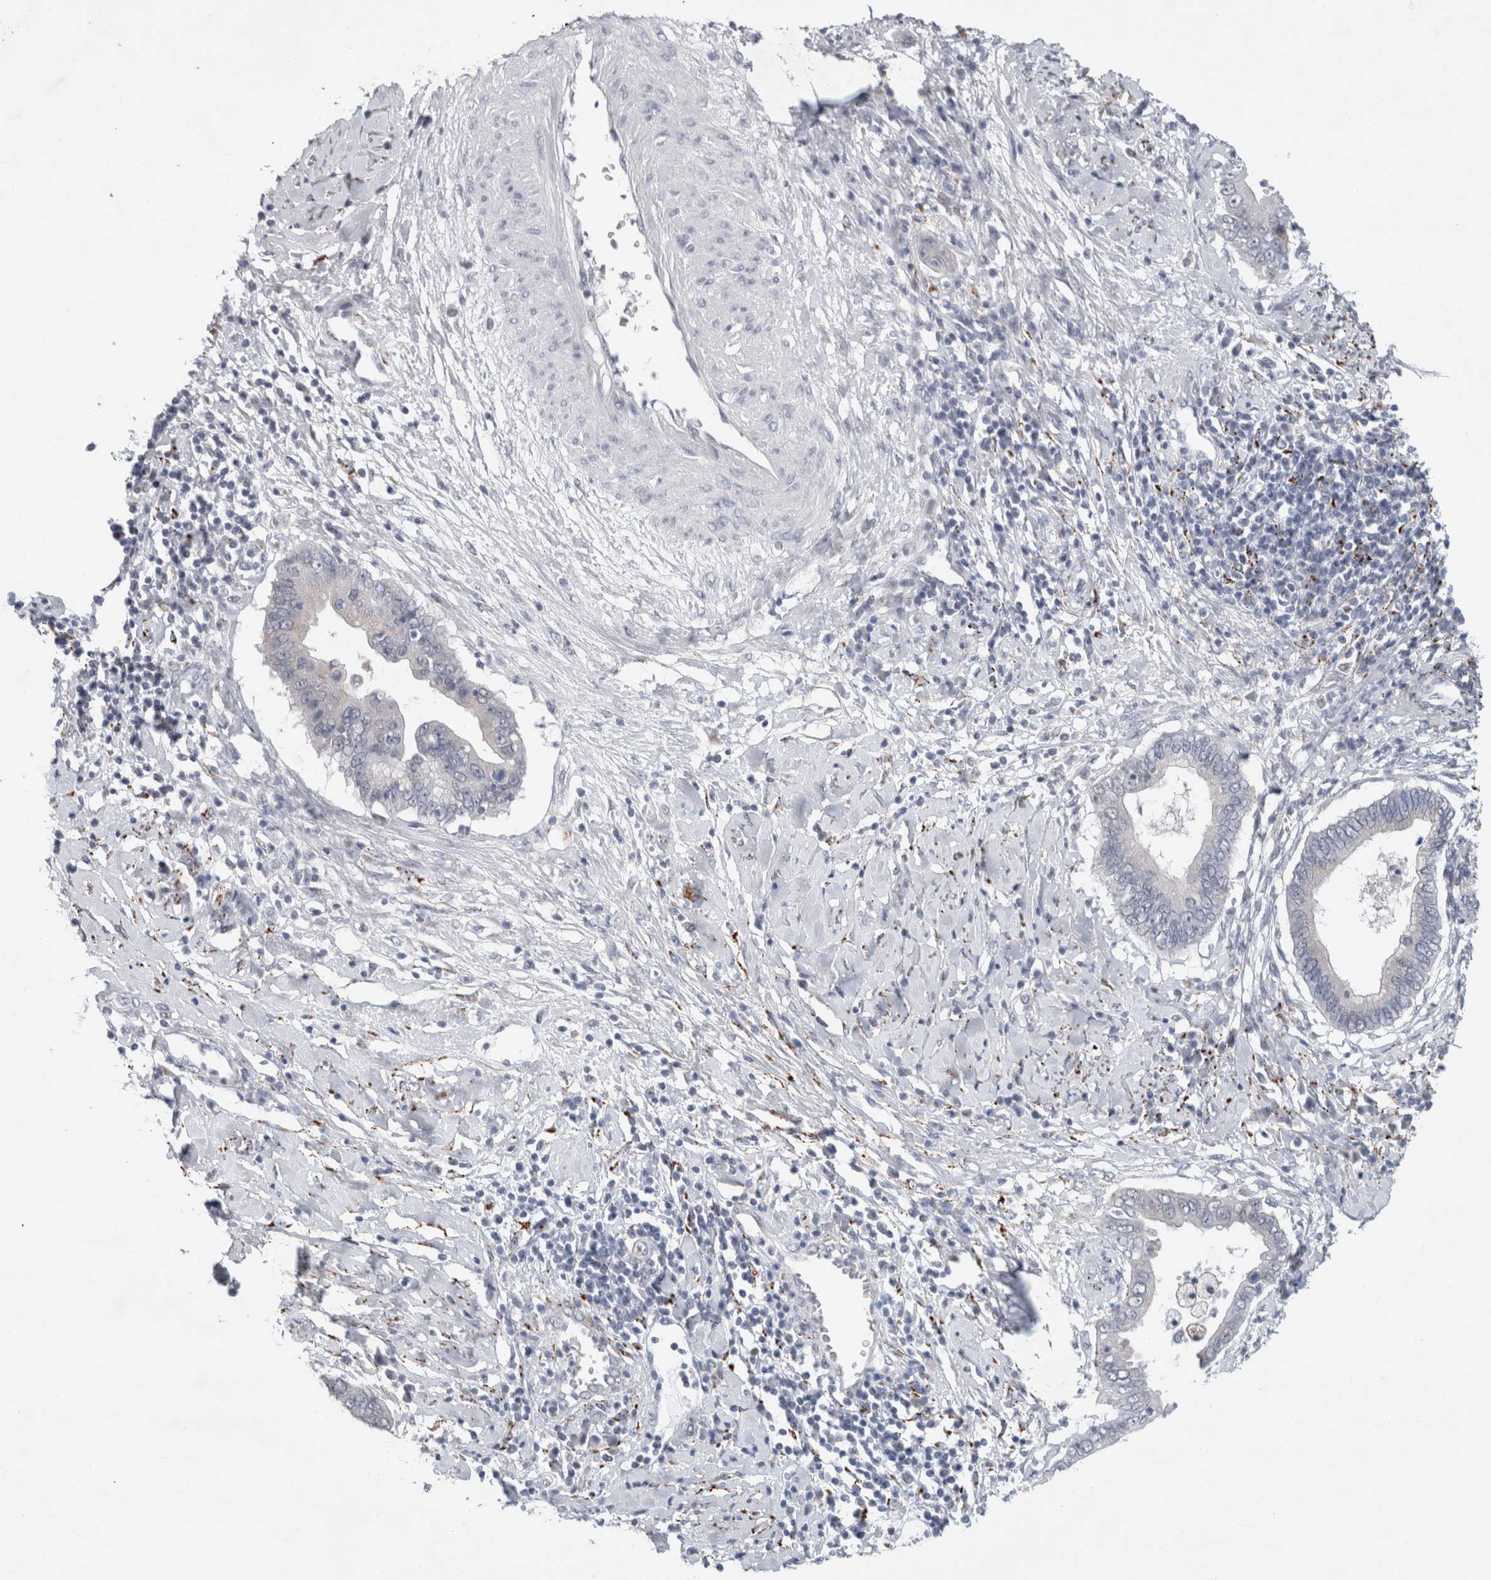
{"staining": {"intensity": "negative", "quantity": "none", "location": "none"}, "tissue": "cervical cancer", "cell_type": "Tumor cells", "image_type": "cancer", "snomed": [{"axis": "morphology", "description": "Adenocarcinoma, NOS"}, {"axis": "topography", "description": "Cervix"}], "caption": "Tumor cells are negative for protein expression in human cervical adenocarcinoma.", "gene": "NIPA1", "patient": {"sex": "female", "age": 44}}